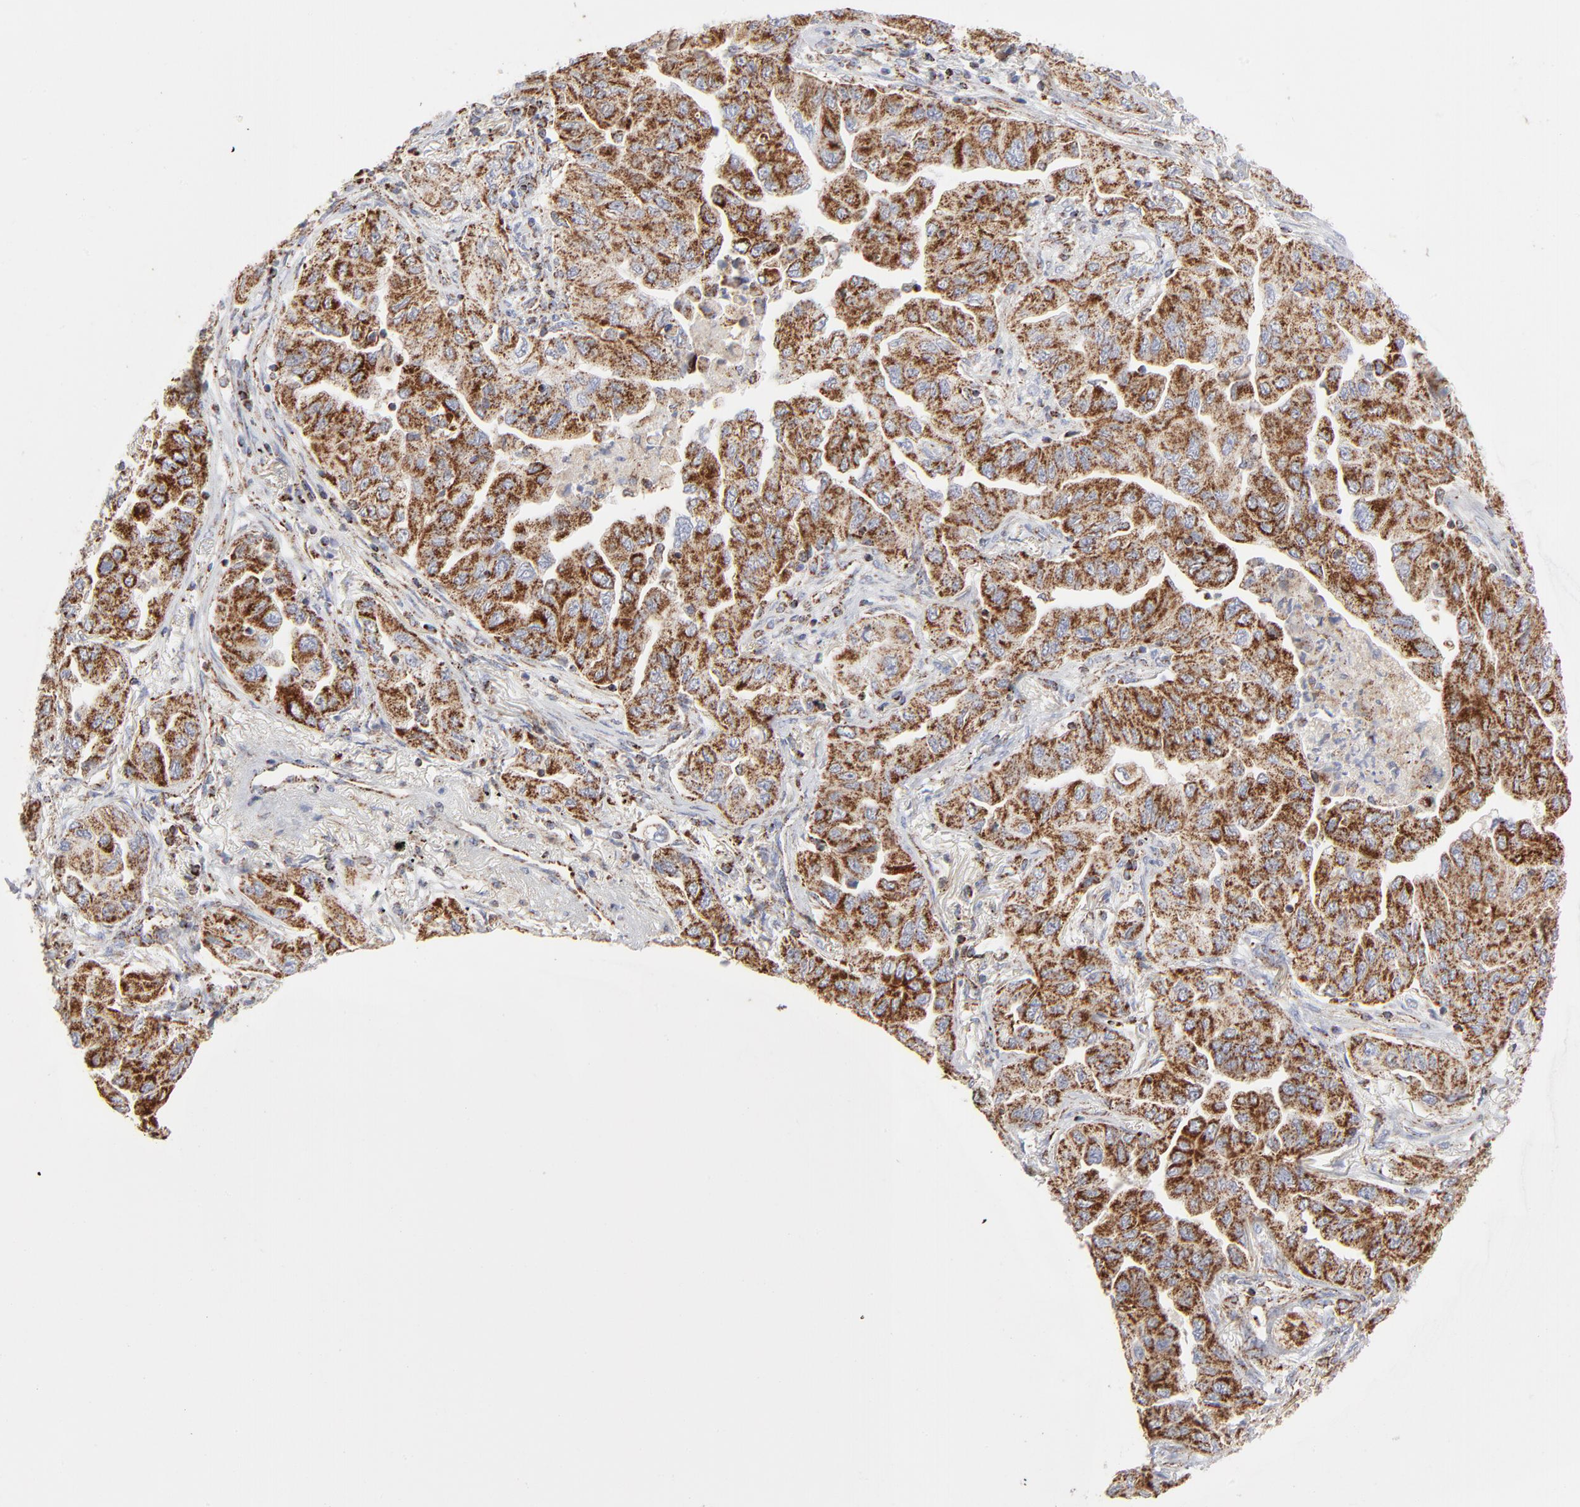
{"staining": {"intensity": "strong", "quantity": ">75%", "location": "cytoplasmic/membranous"}, "tissue": "lung cancer", "cell_type": "Tumor cells", "image_type": "cancer", "snomed": [{"axis": "morphology", "description": "Adenocarcinoma, NOS"}, {"axis": "topography", "description": "Lung"}], "caption": "Protein expression analysis of adenocarcinoma (lung) exhibits strong cytoplasmic/membranous expression in approximately >75% of tumor cells.", "gene": "ASB3", "patient": {"sex": "female", "age": 65}}